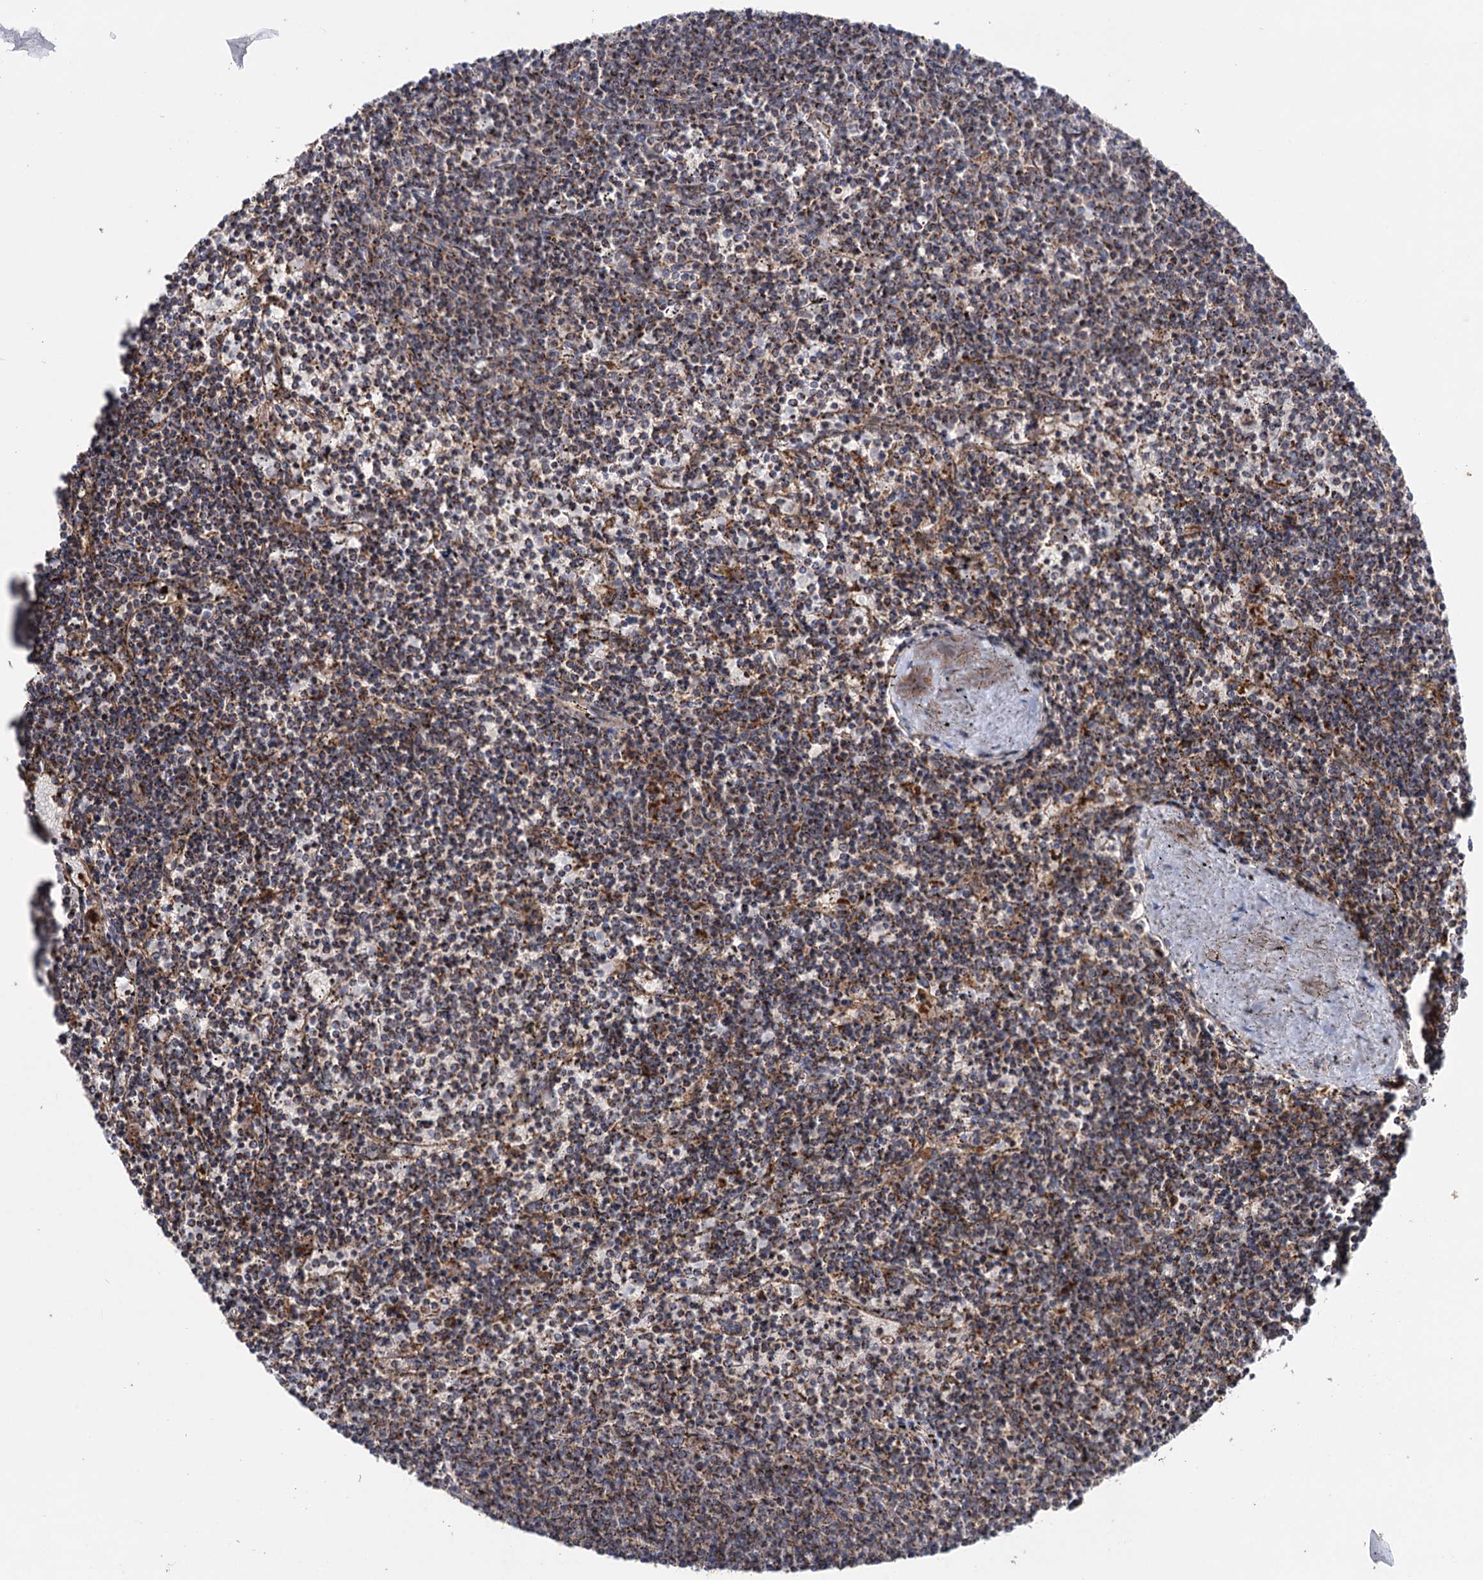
{"staining": {"intensity": "moderate", "quantity": ">75%", "location": "cytoplasmic/membranous"}, "tissue": "lymphoma", "cell_type": "Tumor cells", "image_type": "cancer", "snomed": [{"axis": "morphology", "description": "Malignant lymphoma, non-Hodgkin's type, Low grade"}, {"axis": "topography", "description": "Spleen"}], "caption": "Protein positivity by immunohistochemistry (IHC) shows moderate cytoplasmic/membranous staining in approximately >75% of tumor cells in lymphoma.", "gene": "SUCLA2", "patient": {"sex": "female", "age": 50}}